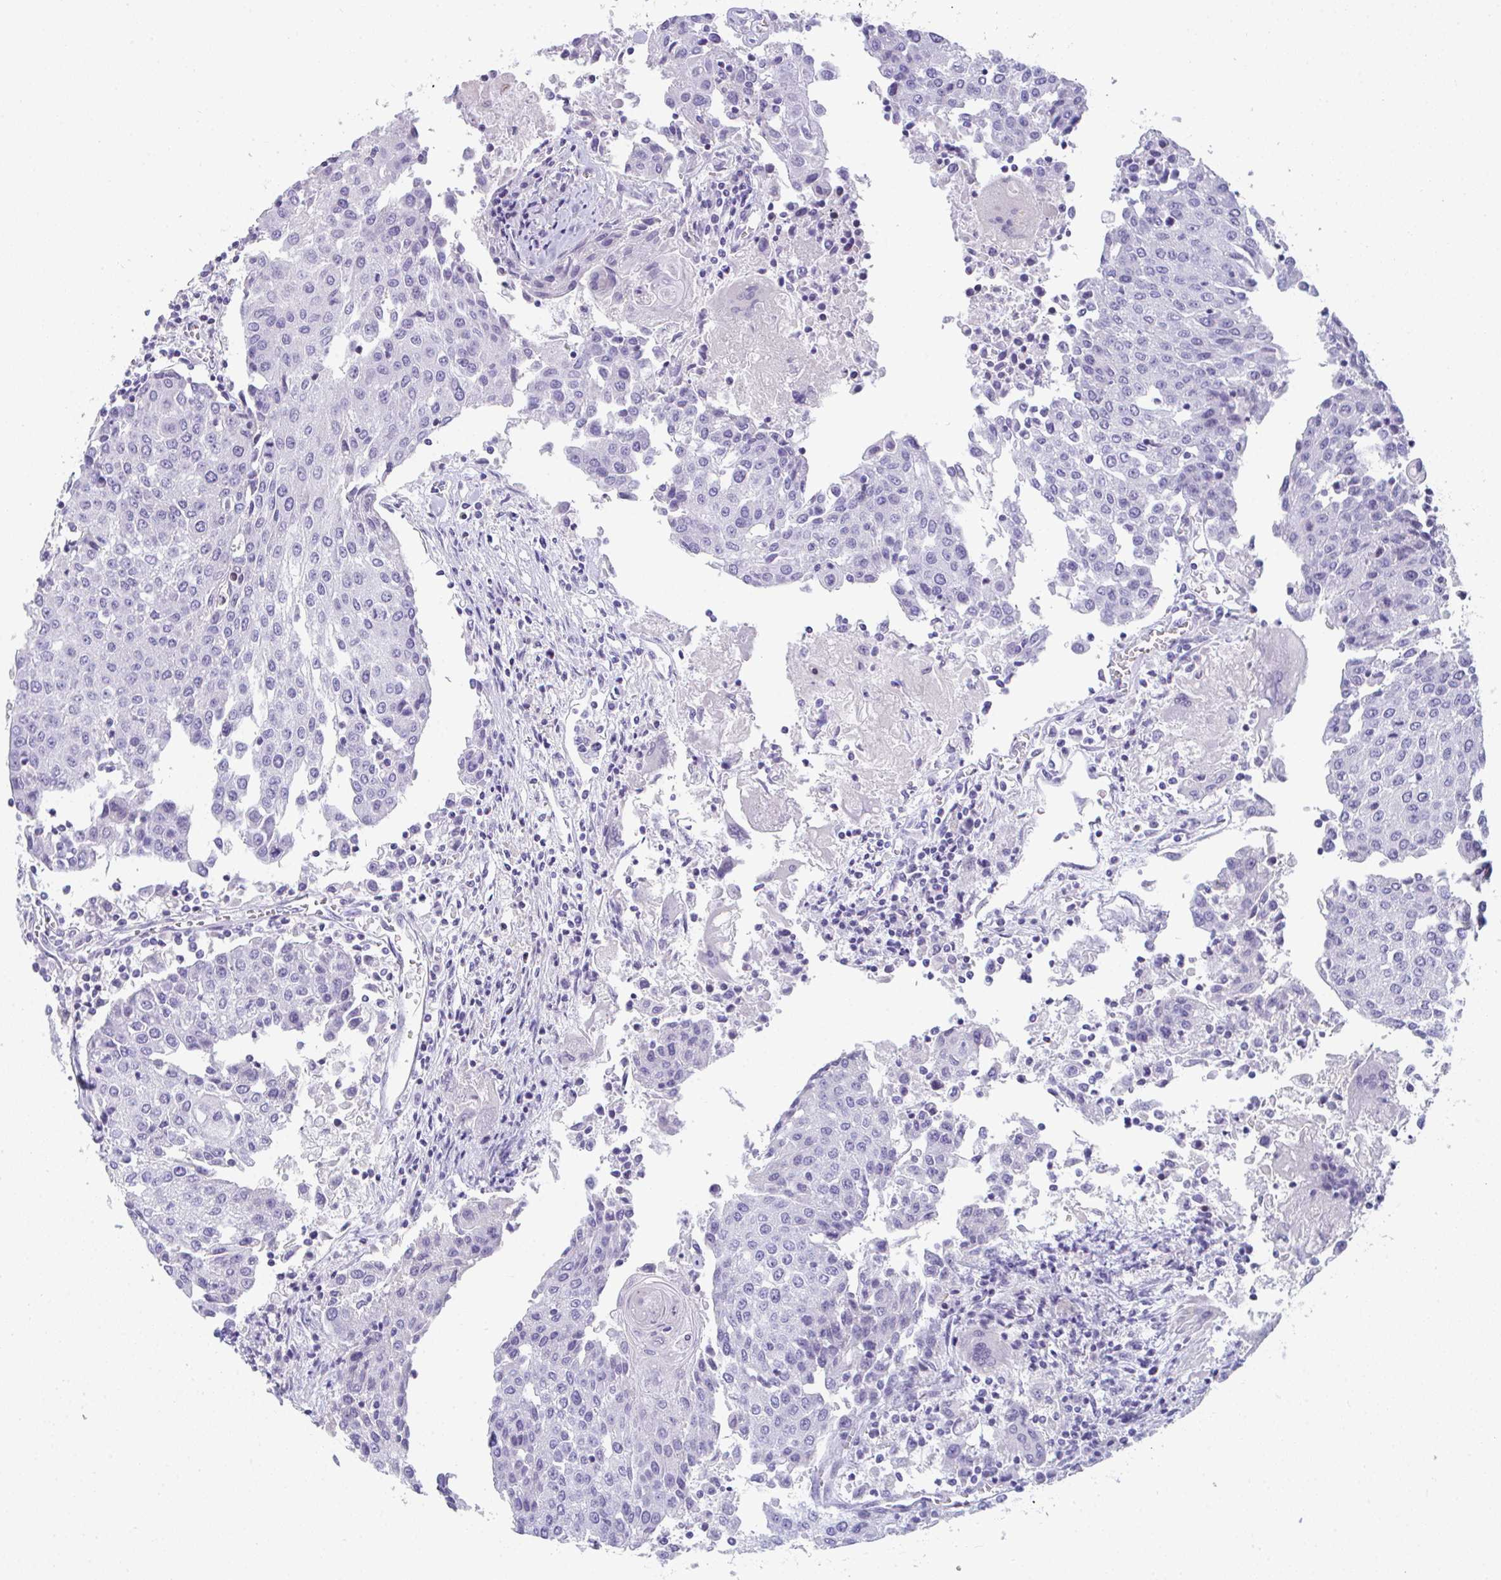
{"staining": {"intensity": "negative", "quantity": "none", "location": "none"}, "tissue": "urothelial cancer", "cell_type": "Tumor cells", "image_type": "cancer", "snomed": [{"axis": "morphology", "description": "Urothelial carcinoma, High grade"}, {"axis": "topography", "description": "Urinary bladder"}], "caption": "This micrograph is of high-grade urothelial carcinoma stained with immunohistochemistry (IHC) to label a protein in brown with the nuclei are counter-stained blue. There is no staining in tumor cells.", "gene": "TTC30B", "patient": {"sex": "female", "age": 85}}